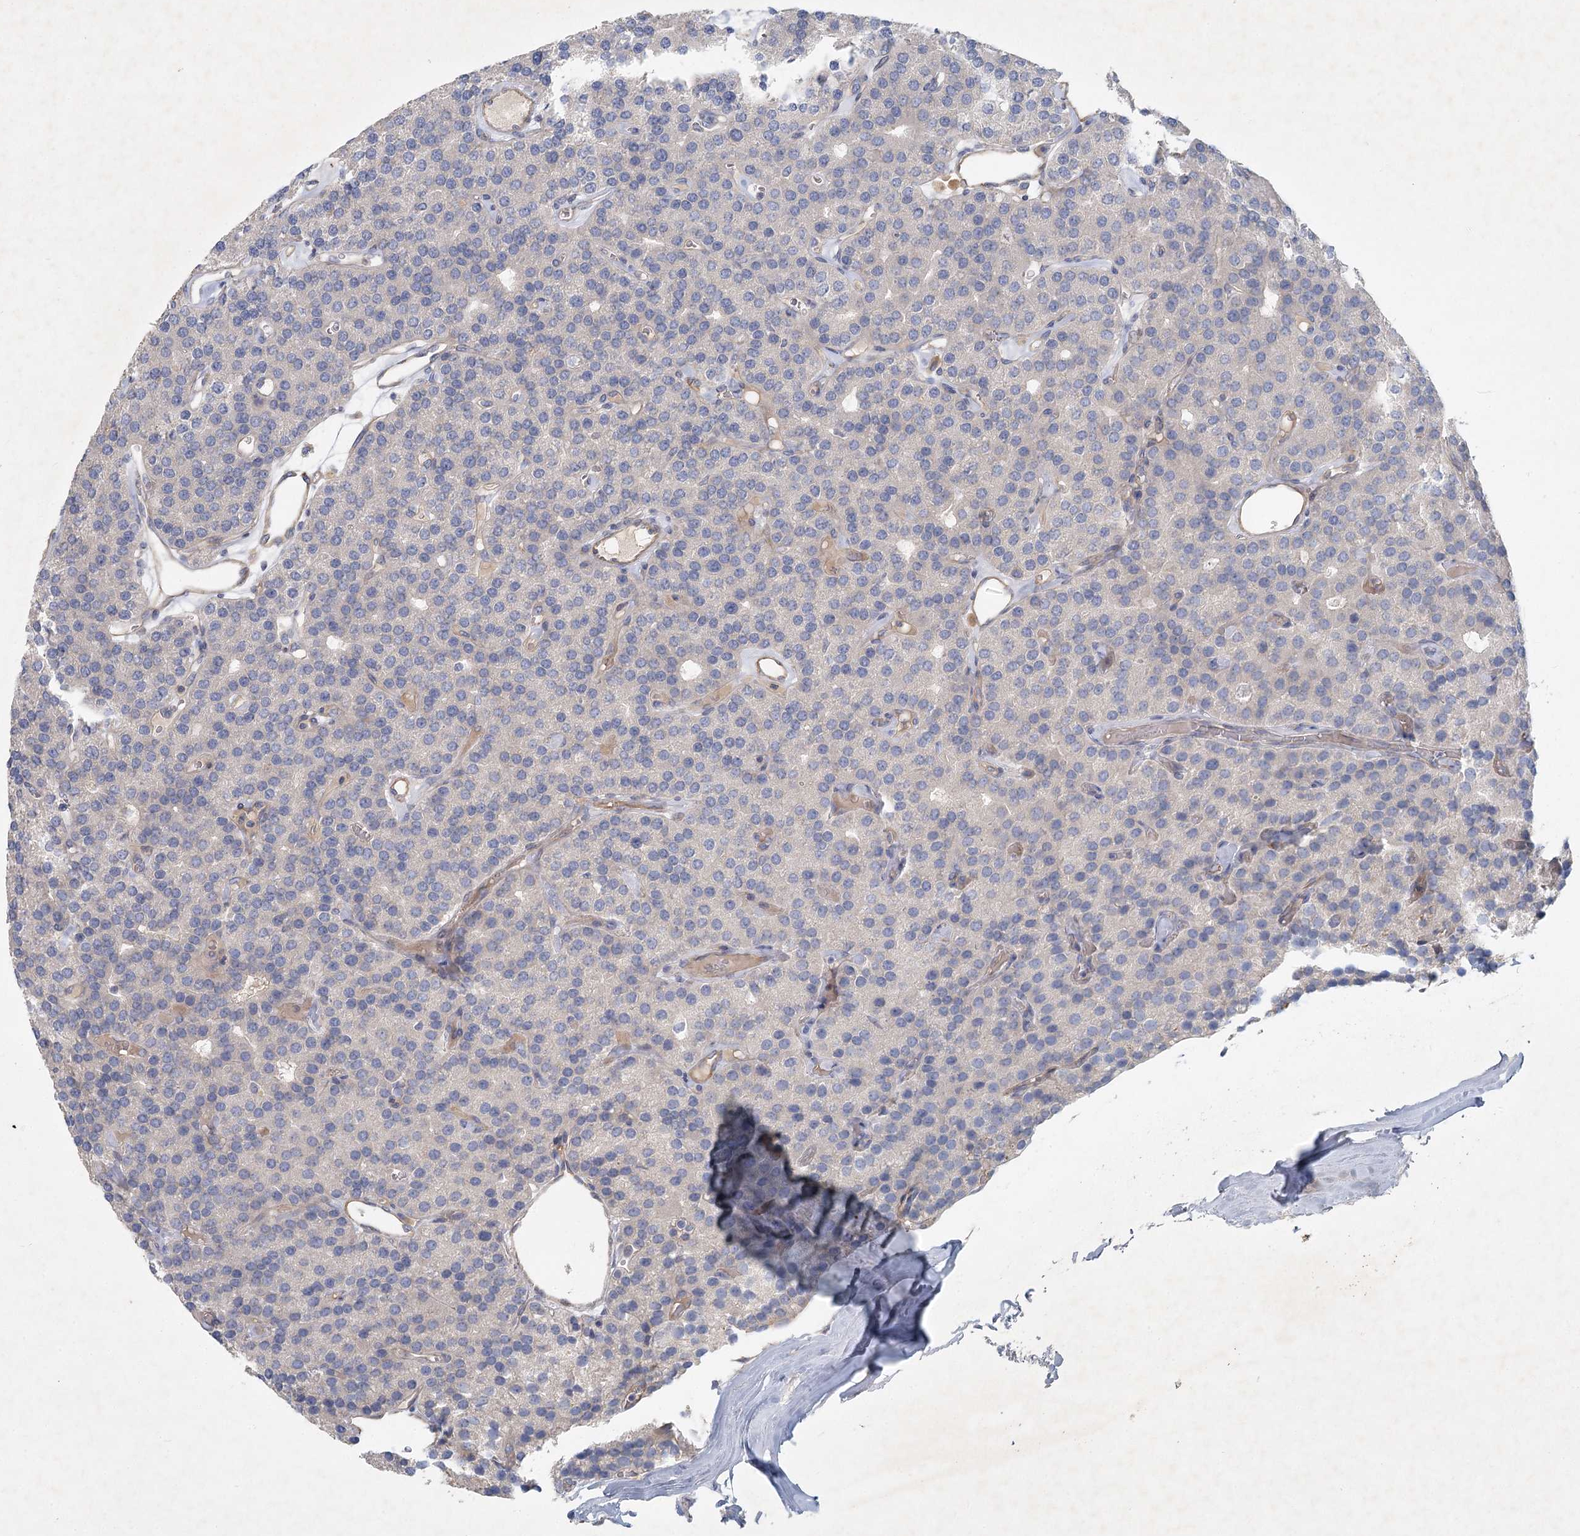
{"staining": {"intensity": "weak", "quantity": "25%-75%", "location": "cytoplasmic/membranous"}, "tissue": "parathyroid gland", "cell_type": "Glandular cells", "image_type": "normal", "snomed": [{"axis": "morphology", "description": "Normal tissue, NOS"}, {"axis": "morphology", "description": "Adenoma, NOS"}, {"axis": "topography", "description": "Parathyroid gland"}], "caption": "Immunohistochemistry (IHC) of normal parathyroid gland displays low levels of weak cytoplasmic/membranous staining in about 25%-75% of glandular cells.", "gene": "DNMBP", "patient": {"sex": "female", "age": 86}}